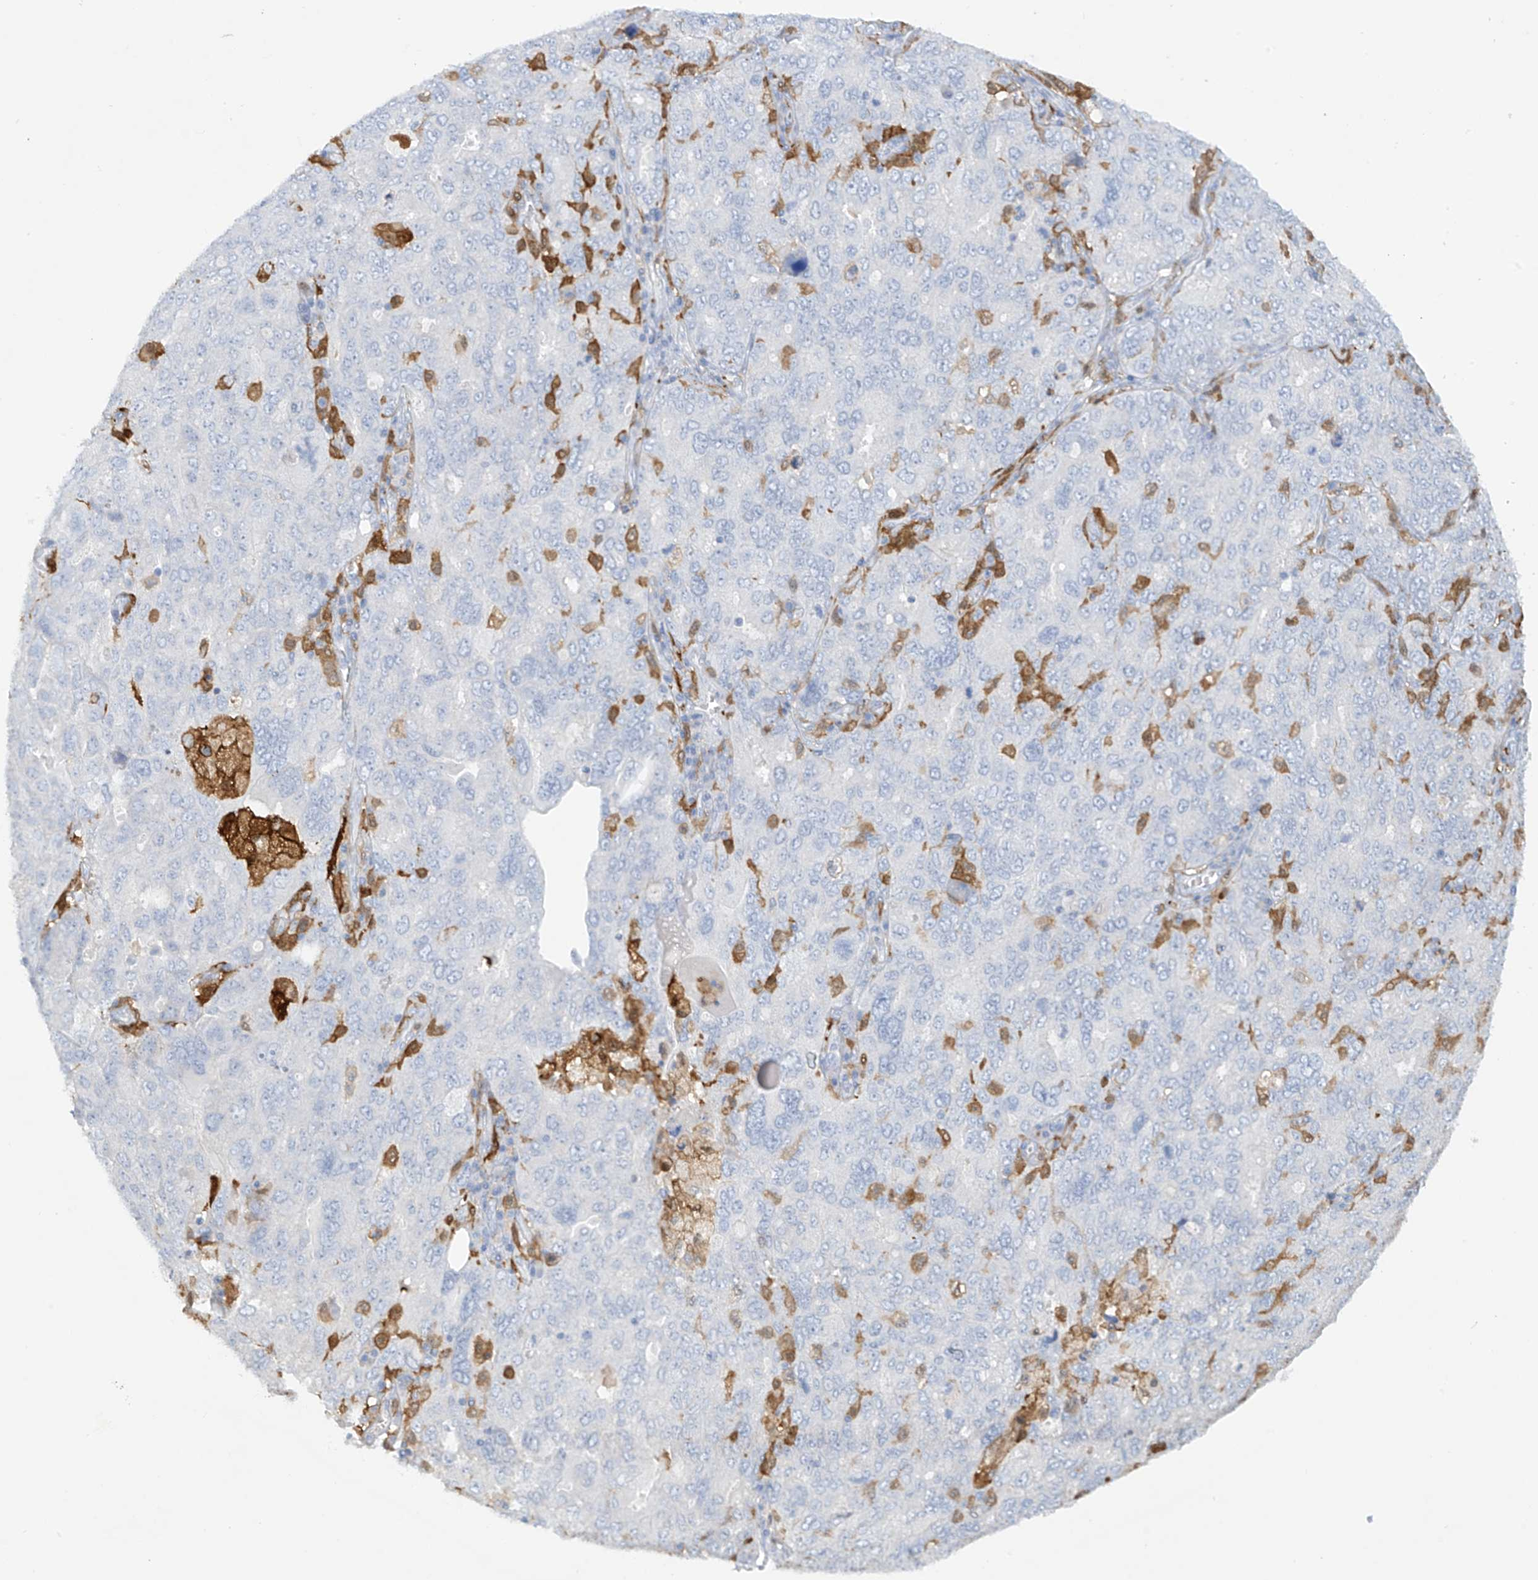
{"staining": {"intensity": "negative", "quantity": "none", "location": "none"}, "tissue": "ovarian cancer", "cell_type": "Tumor cells", "image_type": "cancer", "snomed": [{"axis": "morphology", "description": "Carcinoma, endometroid"}, {"axis": "topography", "description": "Ovary"}], "caption": "This is a histopathology image of IHC staining of ovarian endometroid carcinoma, which shows no staining in tumor cells. (Immunohistochemistry (ihc), brightfield microscopy, high magnification).", "gene": "TRMT2B", "patient": {"sex": "female", "age": 62}}